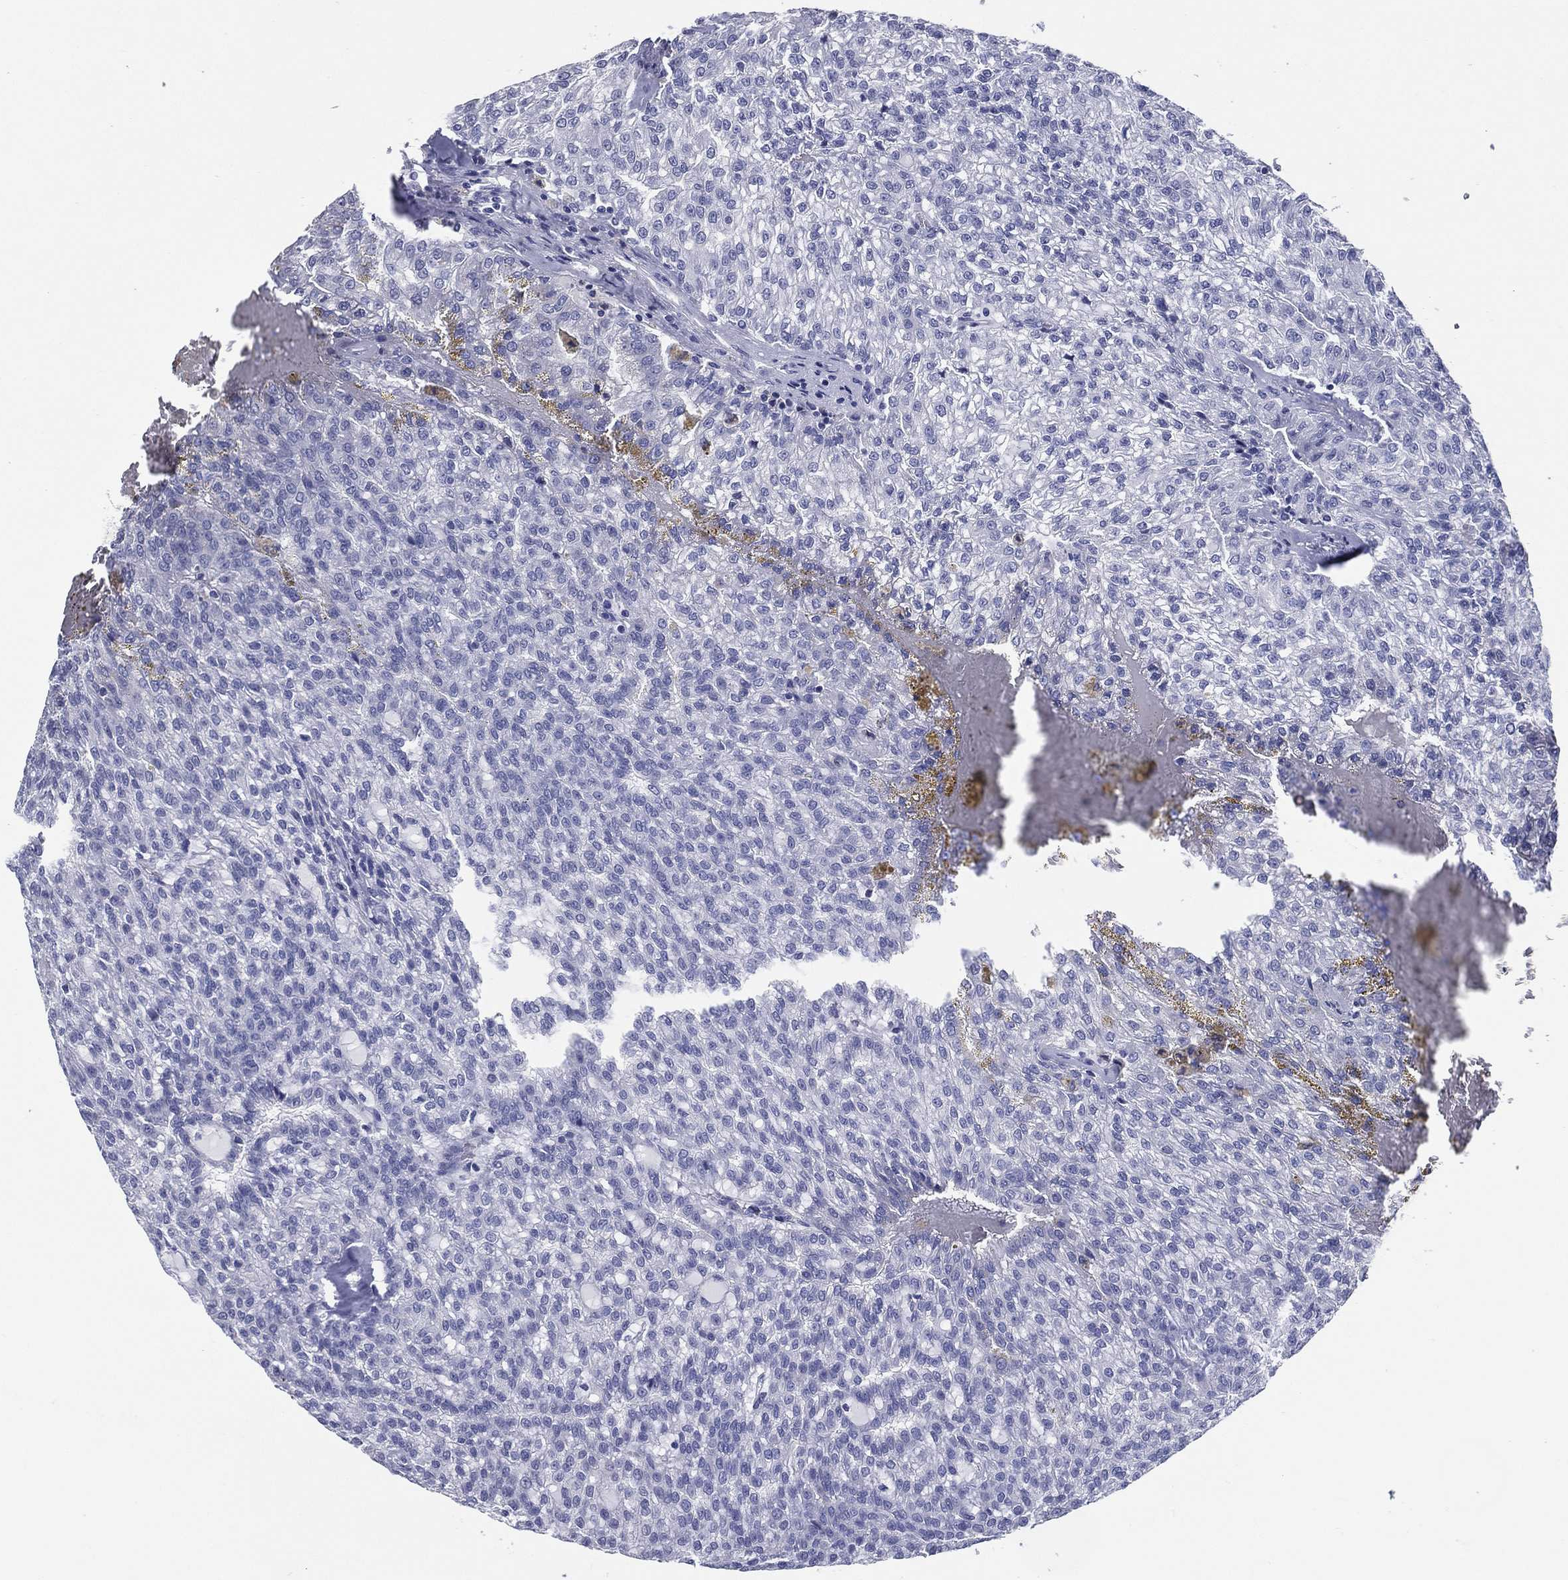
{"staining": {"intensity": "negative", "quantity": "none", "location": "none"}, "tissue": "renal cancer", "cell_type": "Tumor cells", "image_type": "cancer", "snomed": [{"axis": "morphology", "description": "Adenocarcinoma, NOS"}, {"axis": "topography", "description": "Kidney"}], "caption": "Histopathology image shows no protein positivity in tumor cells of renal cancer tissue.", "gene": "TFAP2A", "patient": {"sex": "male", "age": 63}}